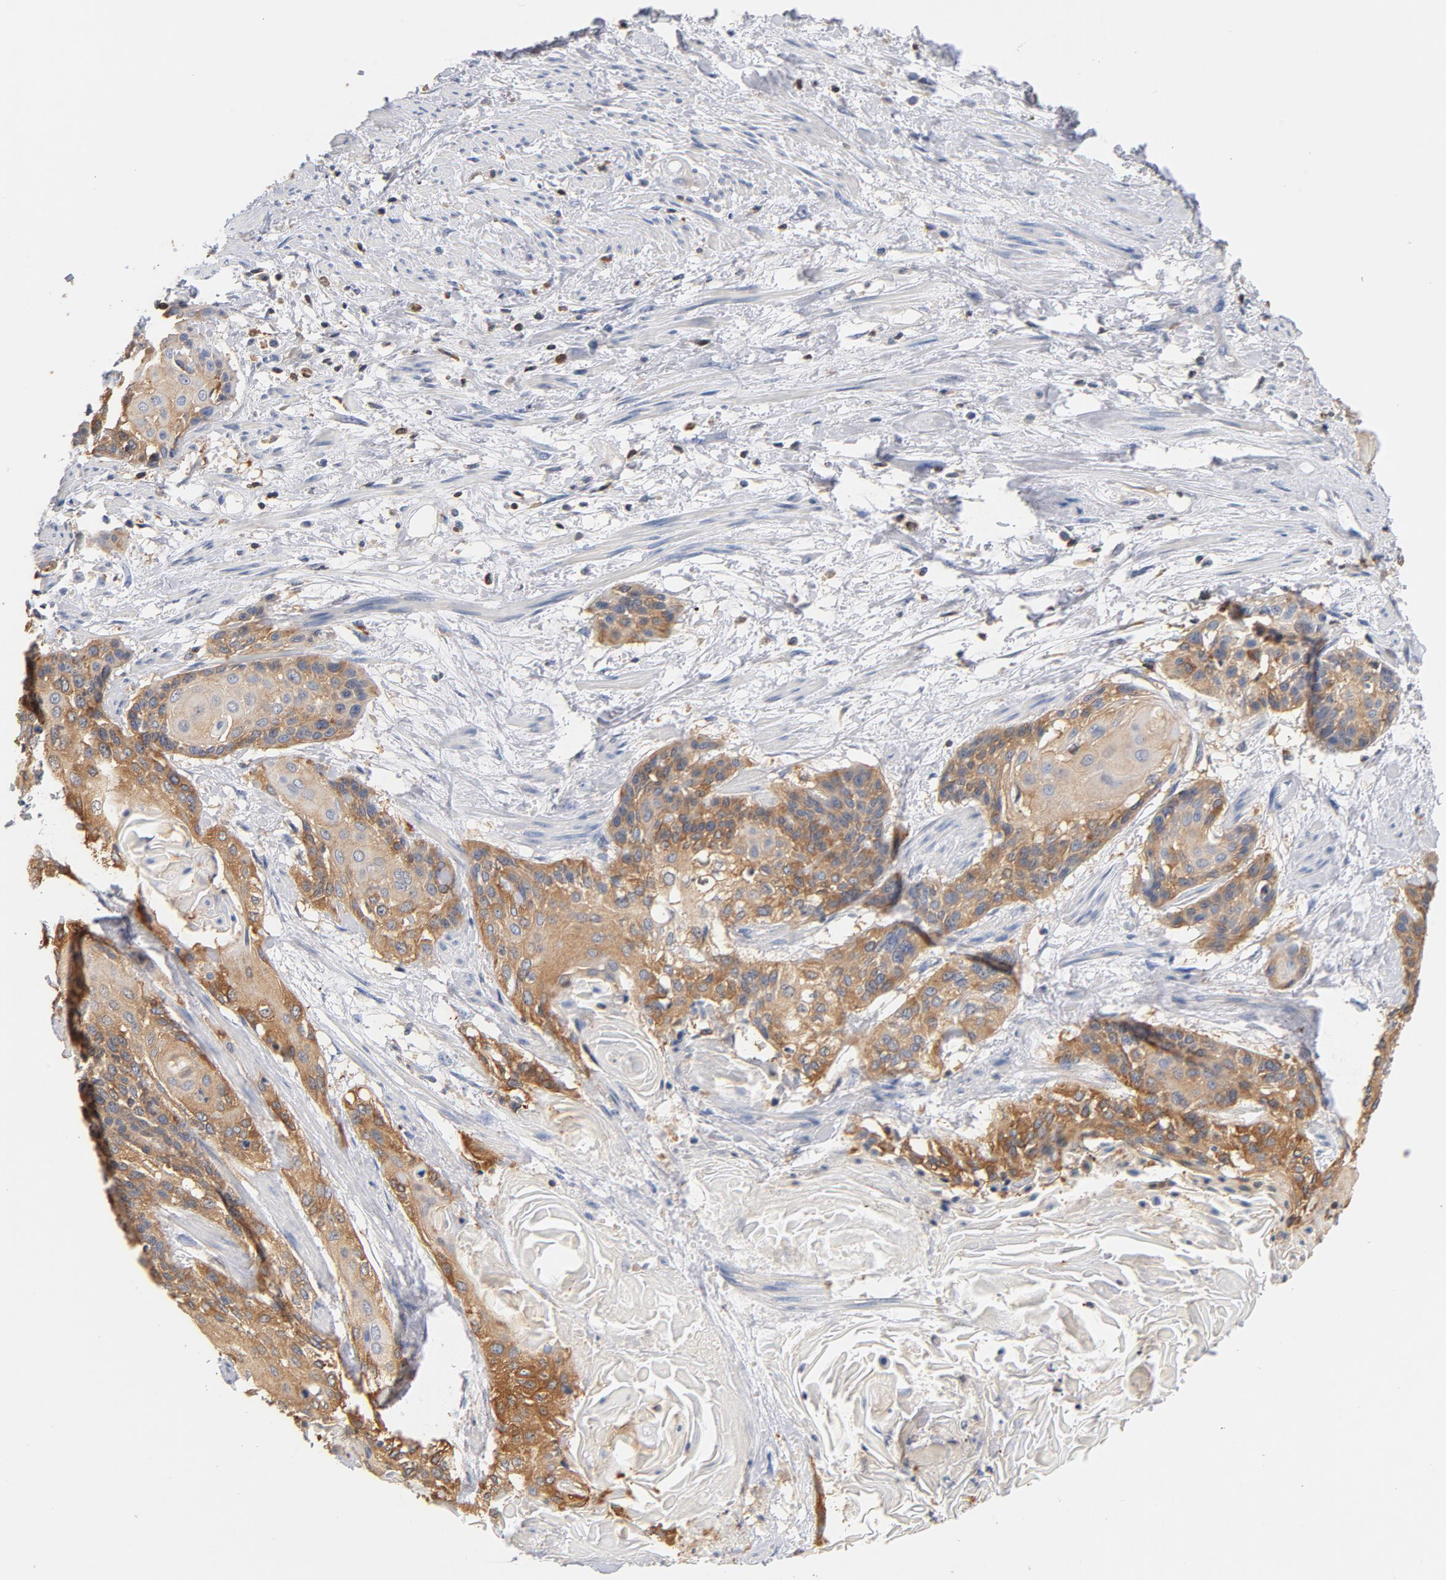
{"staining": {"intensity": "weak", "quantity": ">75%", "location": "cytoplasmic/membranous"}, "tissue": "cervical cancer", "cell_type": "Tumor cells", "image_type": "cancer", "snomed": [{"axis": "morphology", "description": "Squamous cell carcinoma, NOS"}, {"axis": "topography", "description": "Cervix"}], "caption": "DAB (3,3'-diaminobenzidine) immunohistochemical staining of human cervical cancer reveals weak cytoplasmic/membranous protein positivity in approximately >75% of tumor cells.", "gene": "EZR", "patient": {"sex": "female", "age": 57}}